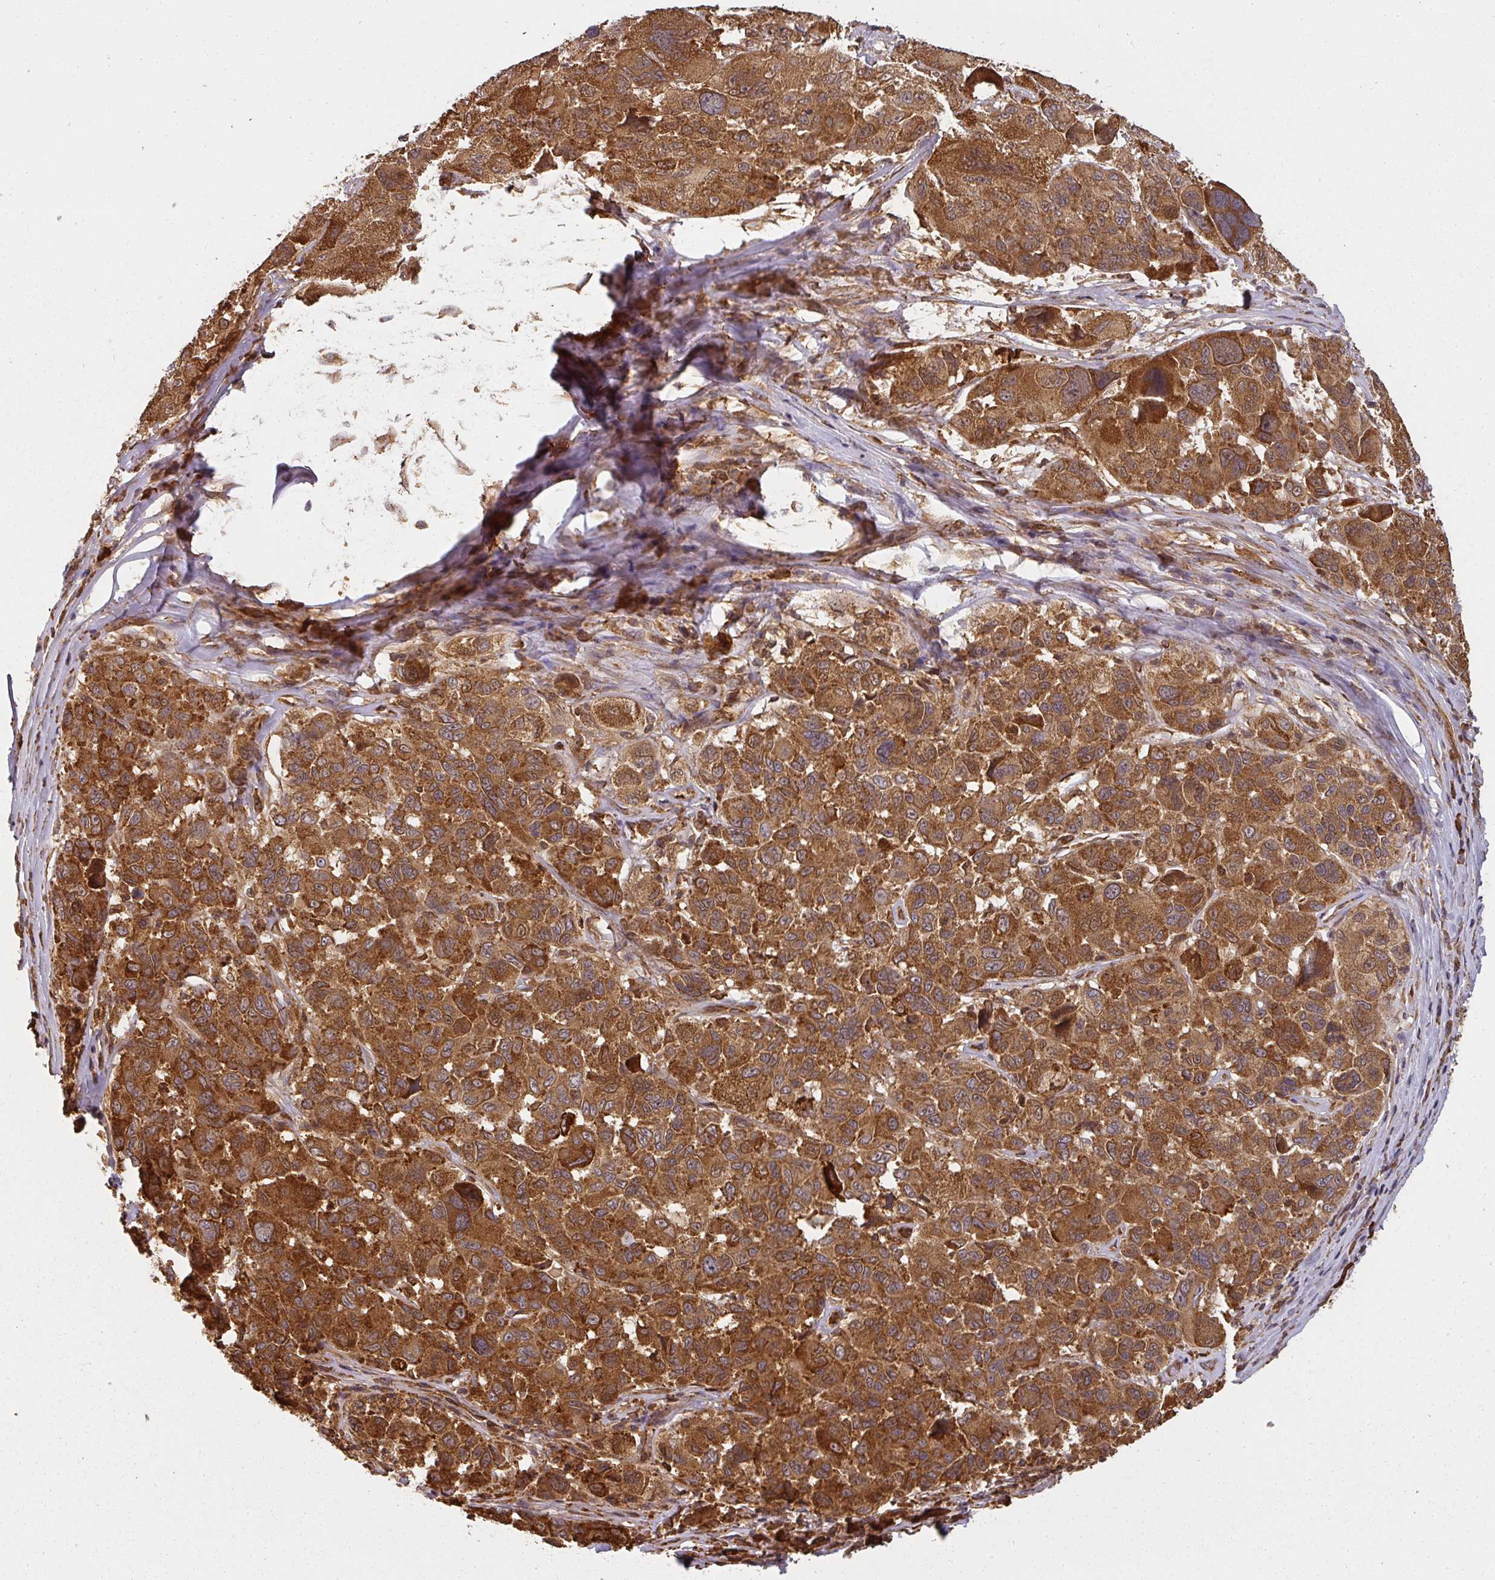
{"staining": {"intensity": "moderate", "quantity": ">75%", "location": "cytoplasmic/membranous"}, "tissue": "melanoma", "cell_type": "Tumor cells", "image_type": "cancer", "snomed": [{"axis": "morphology", "description": "Malignant melanoma, NOS"}, {"axis": "topography", "description": "Skin"}], "caption": "Melanoma was stained to show a protein in brown. There is medium levels of moderate cytoplasmic/membranous staining in about >75% of tumor cells.", "gene": "PPP6R3", "patient": {"sex": "female", "age": 66}}